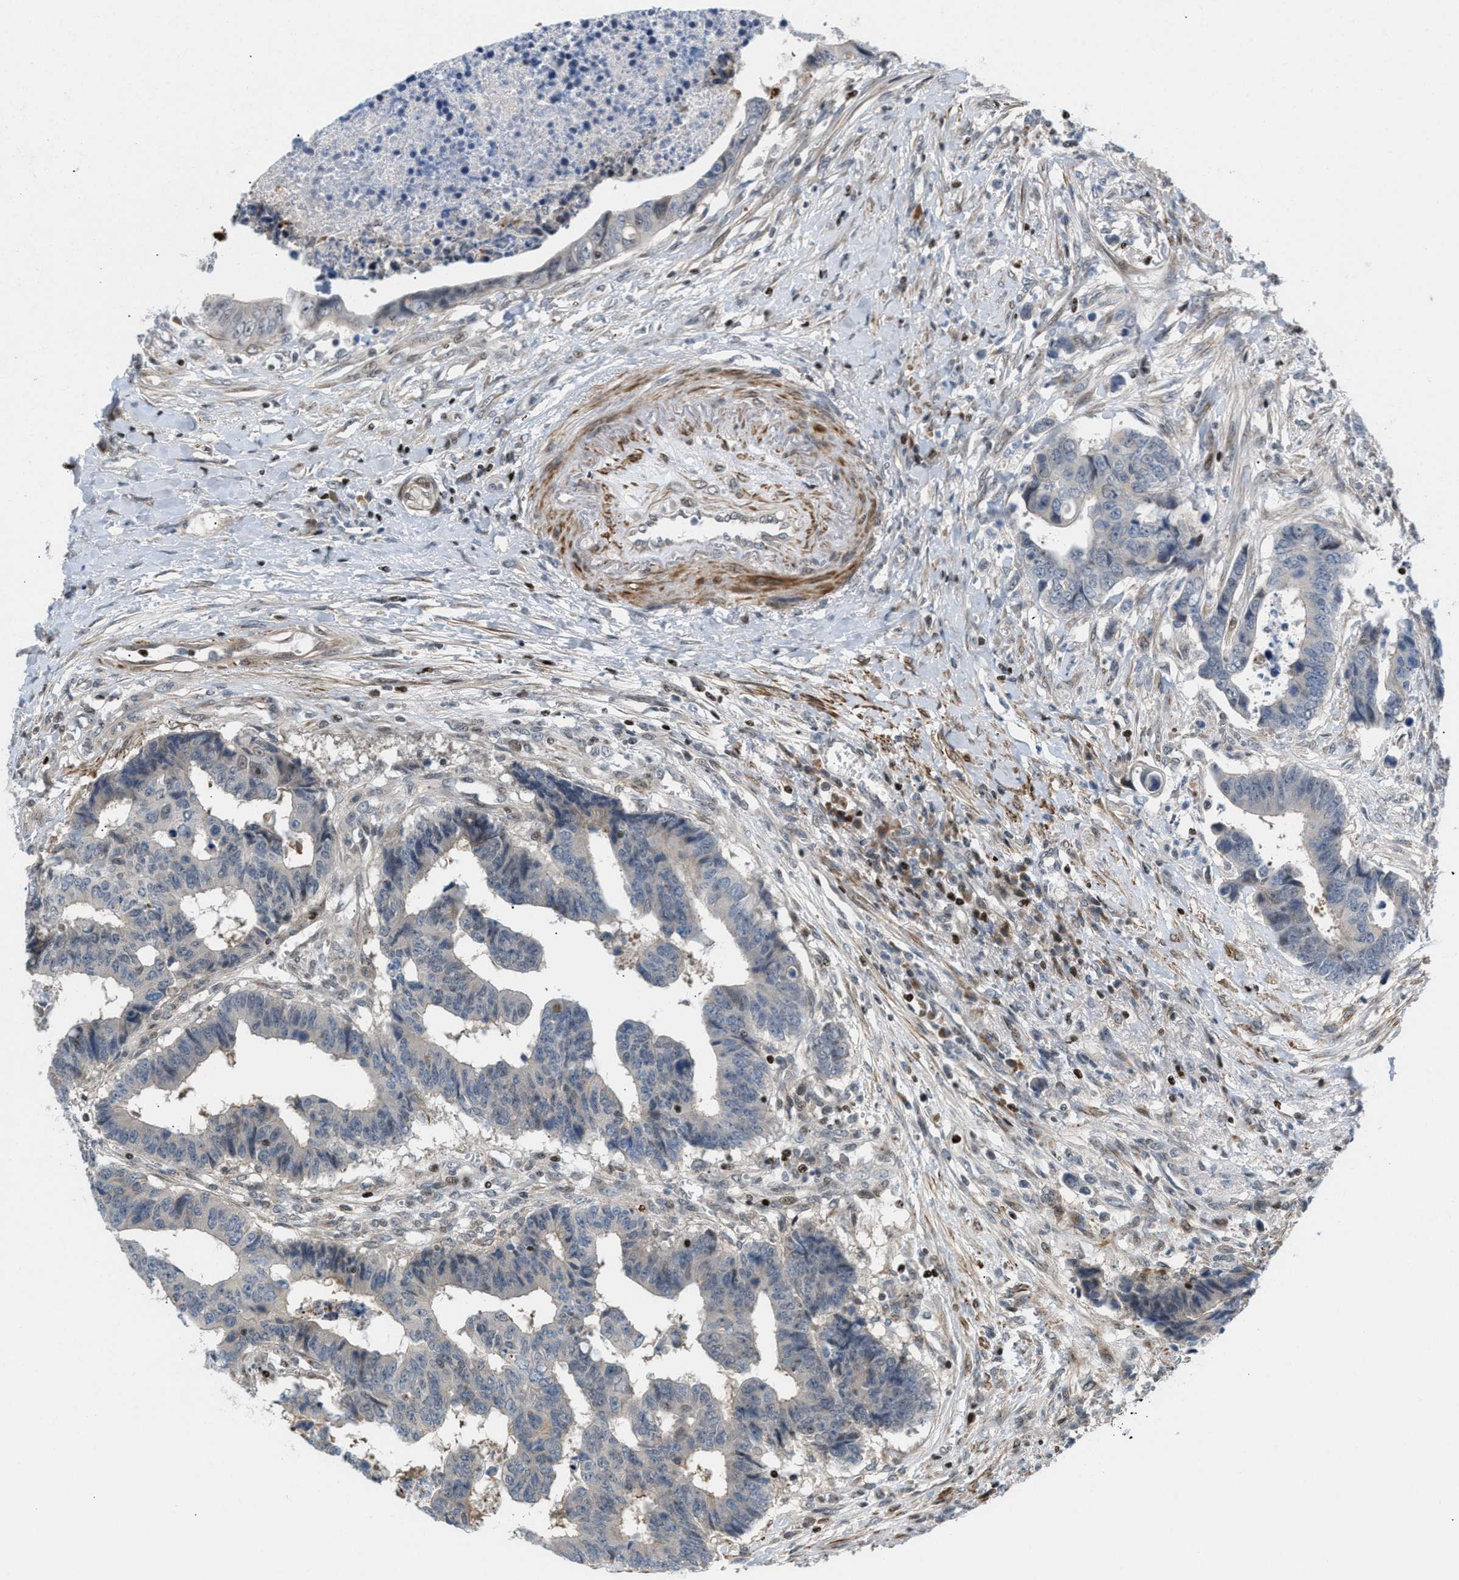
{"staining": {"intensity": "negative", "quantity": "none", "location": "none"}, "tissue": "colorectal cancer", "cell_type": "Tumor cells", "image_type": "cancer", "snomed": [{"axis": "morphology", "description": "Adenocarcinoma, NOS"}, {"axis": "topography", "description": "Rectum"}], "caption": "Immunohistochemistry image of neoplastic tissue: human colorectal adenocarcinoma stained with DAB displays no significant protein expression in tumor cells.", "gene": "ZNF276", "patient": {"sex": "male", "age": 84}}